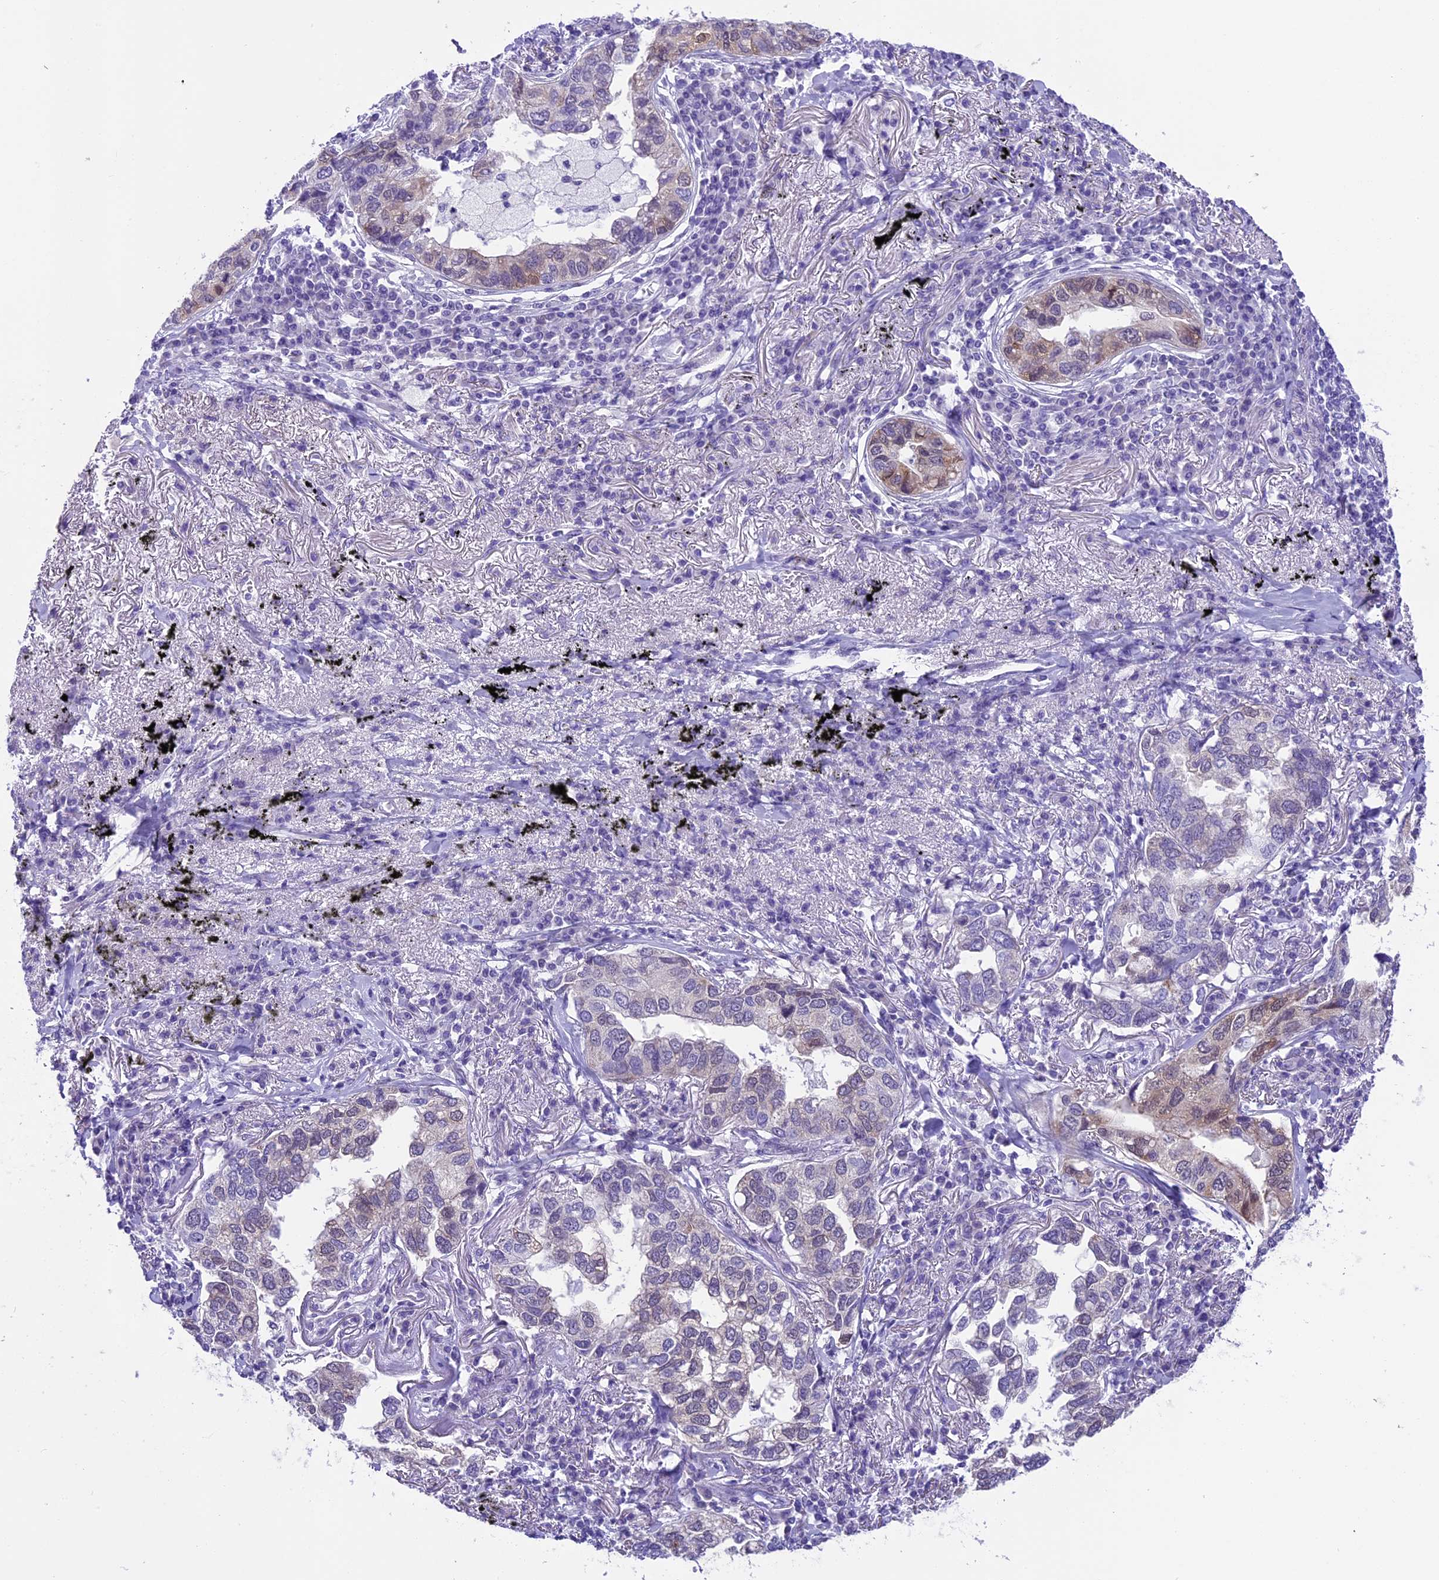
{"staining": {"intensity": "weak", "quantity": "<25%", "location": "cytoplasmic/membranous"}, "tissue": "lung cancer", "cell_type": "Tumor cells", "image_type": "cancer", "snomed": [{"axis": "morphology", "description": "Adenocarcinoma, NOS"}, {"axis": "topography", "description": "Lung"}], "caption": "Tumor cells show no significant positivity in lung cancer (adenocarcinoma).", "gene": "PRR15", "patient": {"sex": "male", "age": 65}}